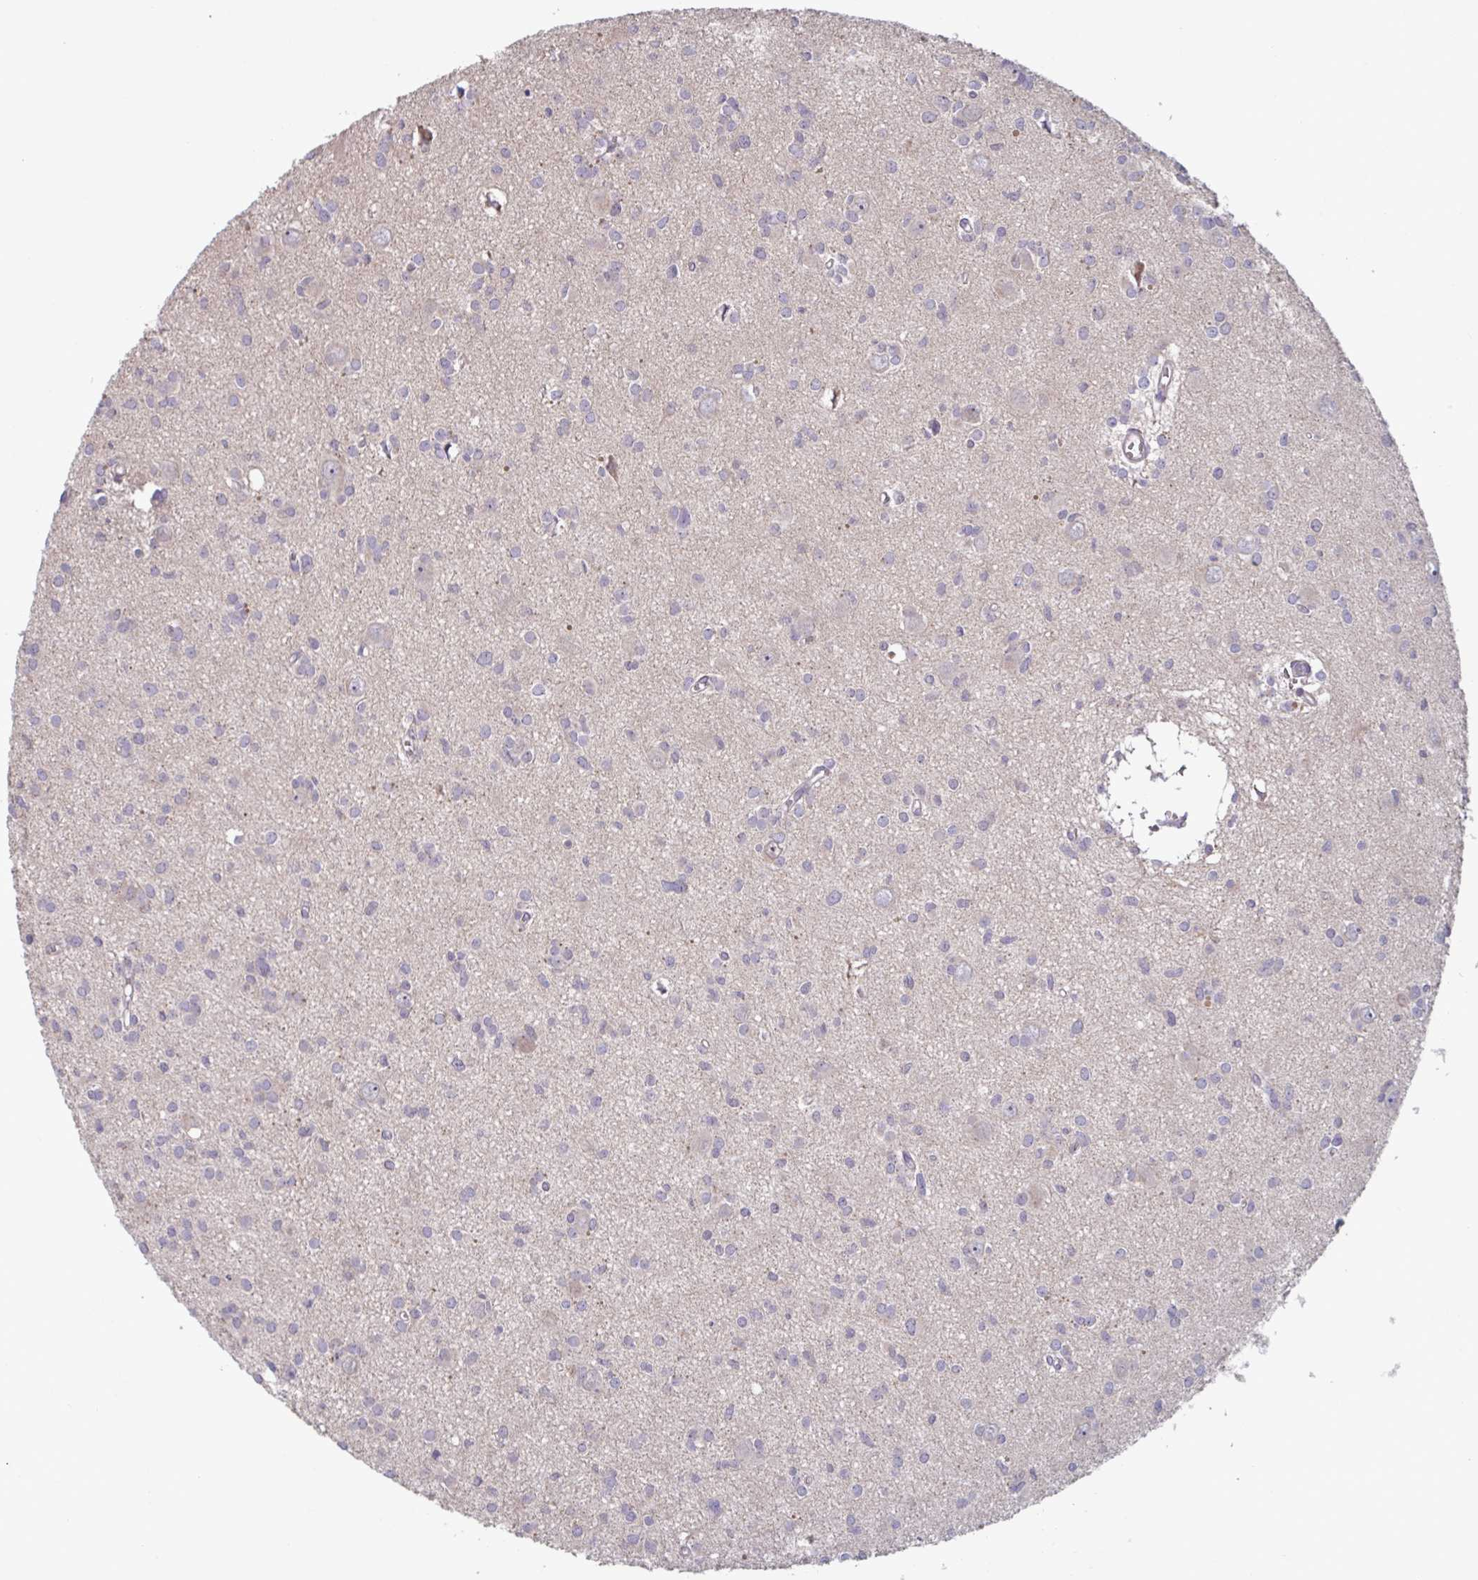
{"staining": {"intensity": "negative", "quantity": "none", "location": "none"}, "tissue": "glioma", "cell_type": "Tumor cells", "image_type": "cancer", "snomed": [{"axis": "morphology", "description": "Glioma, malignant, High grade"}, {"axis": "topography", "description": "Brain"}], "caption": "Immunohistochemical staining of human glioma exhibits no significant positivity in tumor cells. (DAB IHC, high magnification).", "gene": "CD1E", "patient": {"sex": "male", "age": 23}}